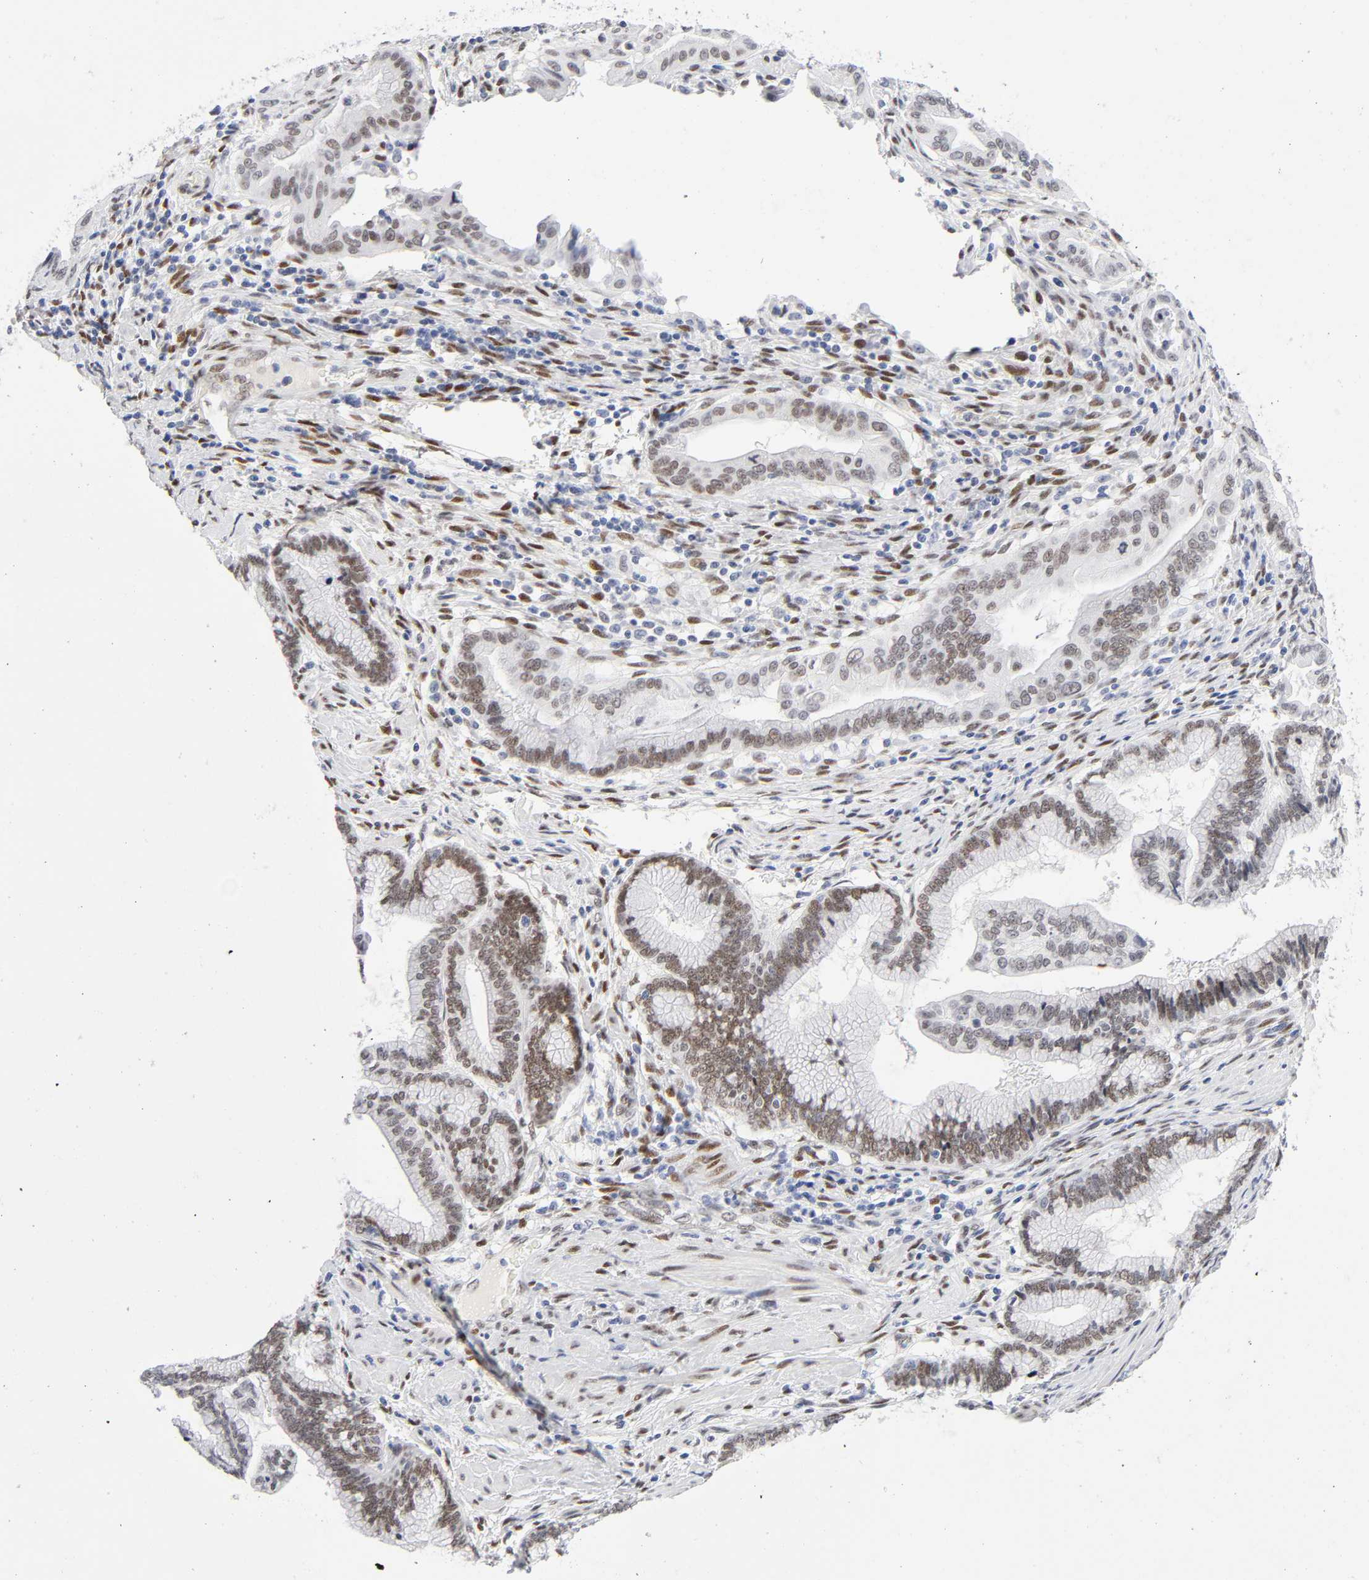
{"staining": {"intensity": "moderate", "quantity": ">75%", "location": "nuclear"}, "tissue": "pancreatic cancer", "cell_type": "Tumor cells", "image_type": "cancer", "snomed": [{"axis": "morphology", "description": "Adenocarcinoma, NOS"}, {"axis": "topography", "description": "Pancreas"}], "caption": "DAB immunohistochemical staining of human pancreatic adenocarcinoma reveals moderate nuclear protein expression in approximately >75% of tumor cells.", "gene": "NFIC", "patient": {"sex": "female", "age": 64}}